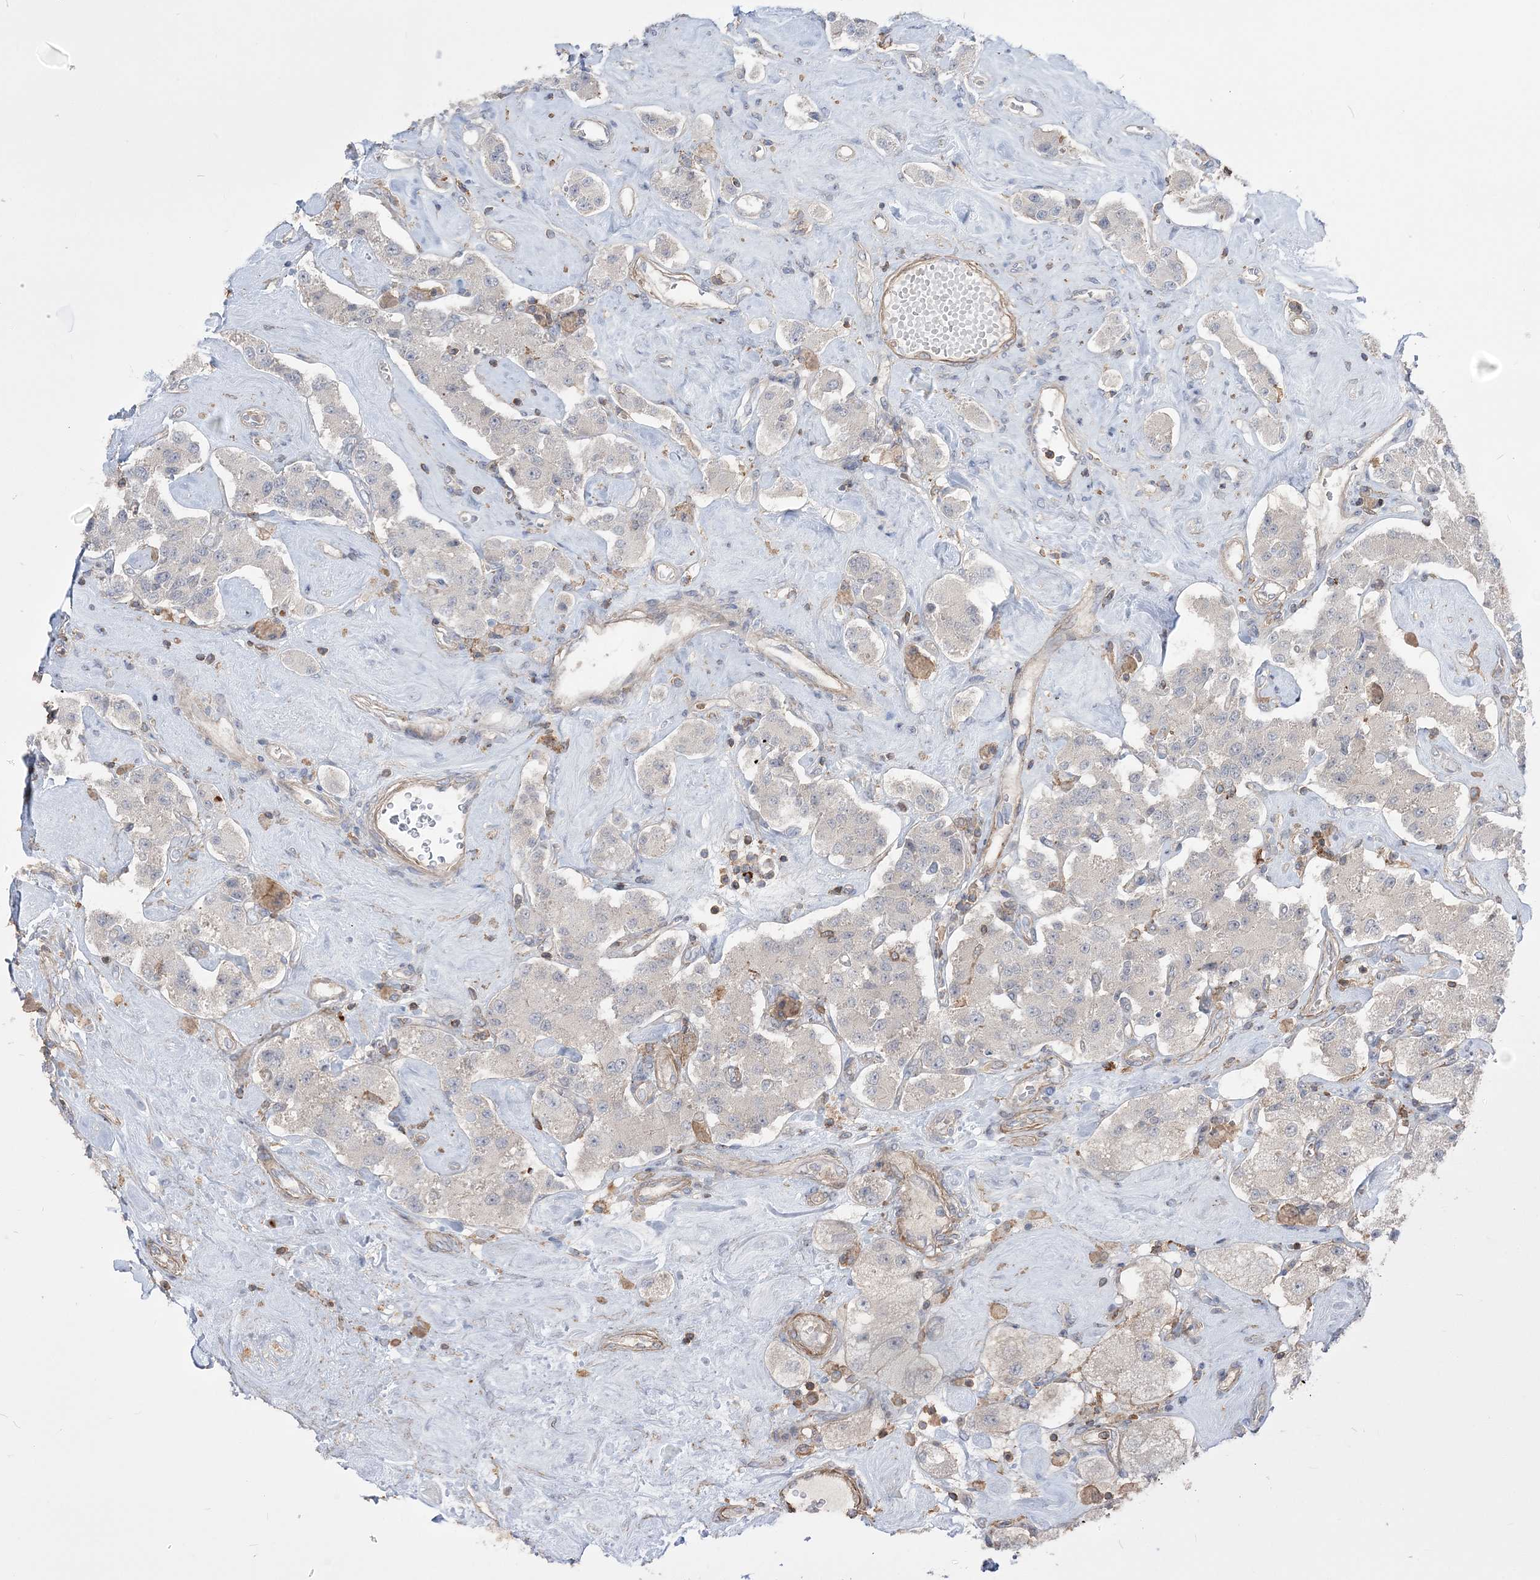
{"staining": {"intensity": "negative", "quantity": "none", "location": "none"}, "tissue": "carcinoid", "cell_type": "Tumor cells", "image_type": "cancer", "snomed": [{"axis": "morphology", "description": "Carcinoid, malignant, NOS"}, {"axis": "topography", "description": "Pancreas"}], "caption": "Tumor cells are negative for protein expression in human carcinoid.", "gene": "SLFN14", "patient": {"sex": "male", "age": 41}}